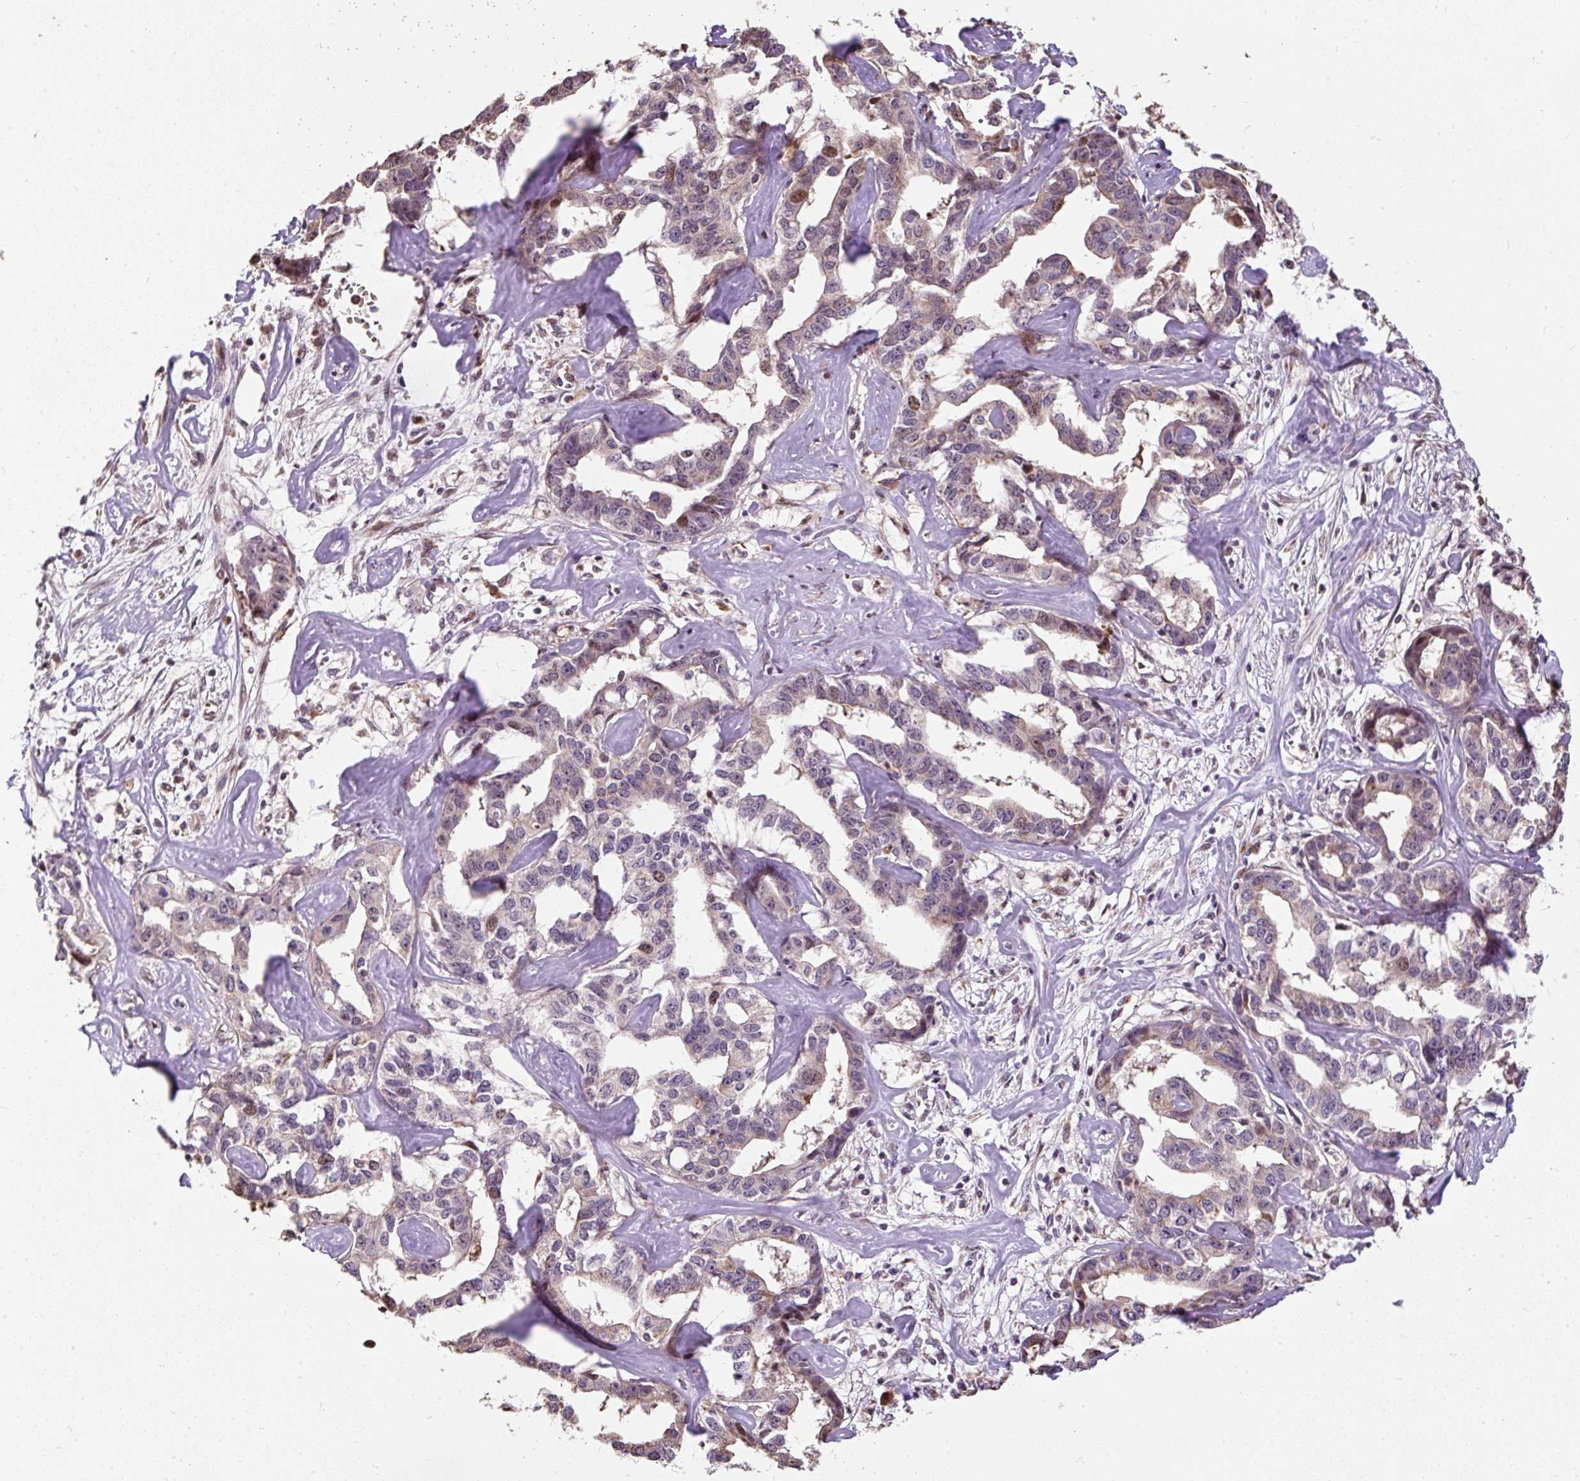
{"staining": {"intensity": "weak", "quantity": "<25%", "location": "nuclear"}, "tissue": "liver cancer", "cell_type": "Tumor cells", "image_type": "cancer", "snomed": [{"axis": "morphology", "description": "Cholangiocarcinoma"}, {"axis": "topography", "description": "Liver"}], "caption": "Protein analysis of cholangiocarcinoma (liver) demonstrates no significant expression in tumor cells.", "gene": "PUS7L", "patient": {"sex": "male", "age": 59}}